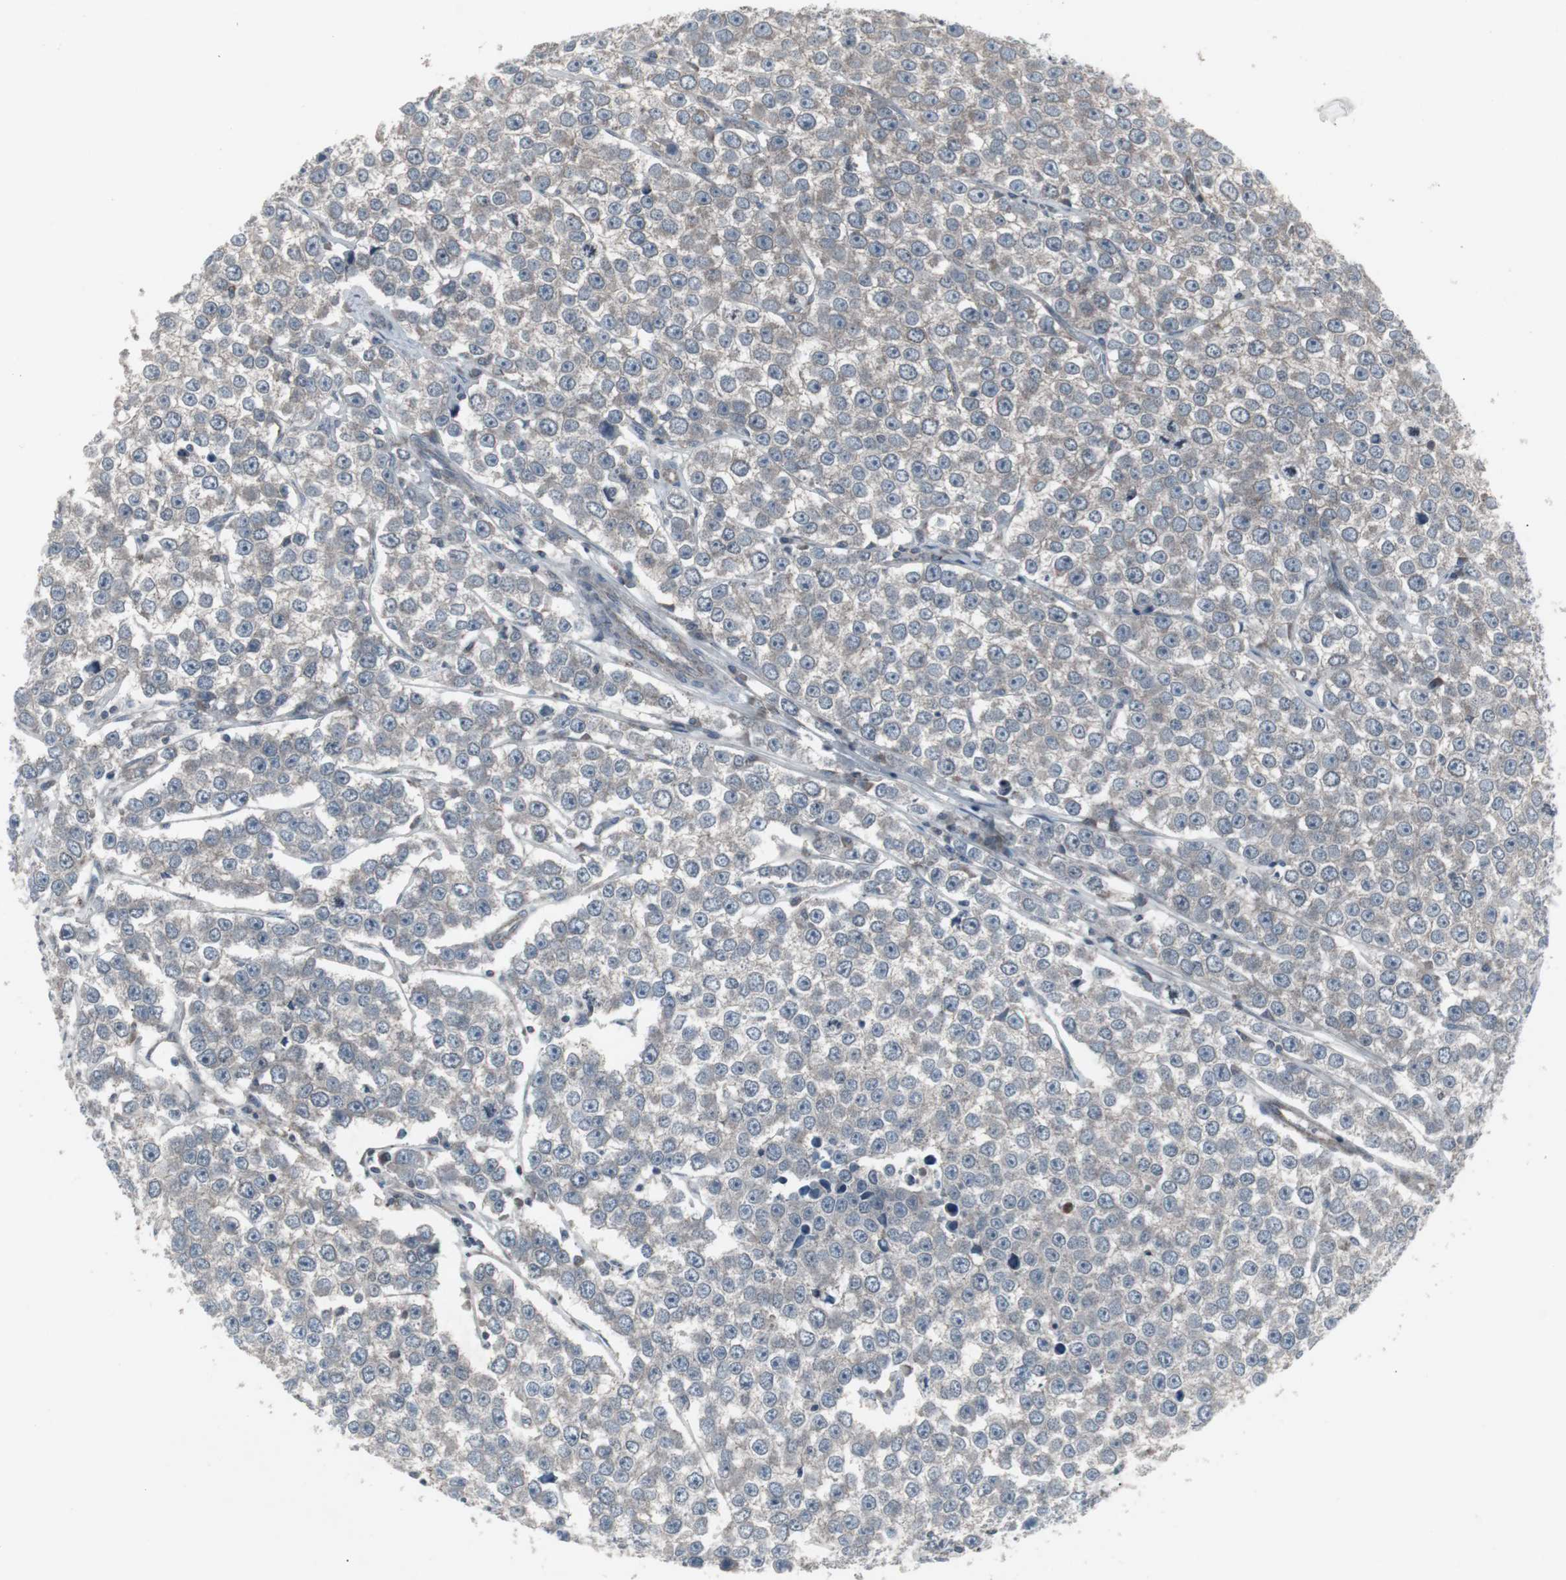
{"staining": {"intensity": "negative", "quantity": "none", "location": "none"}, "tissue": "testis cancer", "cell_type": "Tumor cells", "image_type": "cancer", "snomed": [{"axis": "morphology", "description": "Seminoma, NOS"}, {"axis": "morphology", "description": "Carcinoma, Embryonal, NOS"}, {"axis": "topography", "description": "Testis"}], "caption": "Immunohistochemical staining of seminoma (testis) displays no significant expression in tumor cells.", "gene": "SSTR2", "patient": {"sex": "male", "age": 52}}